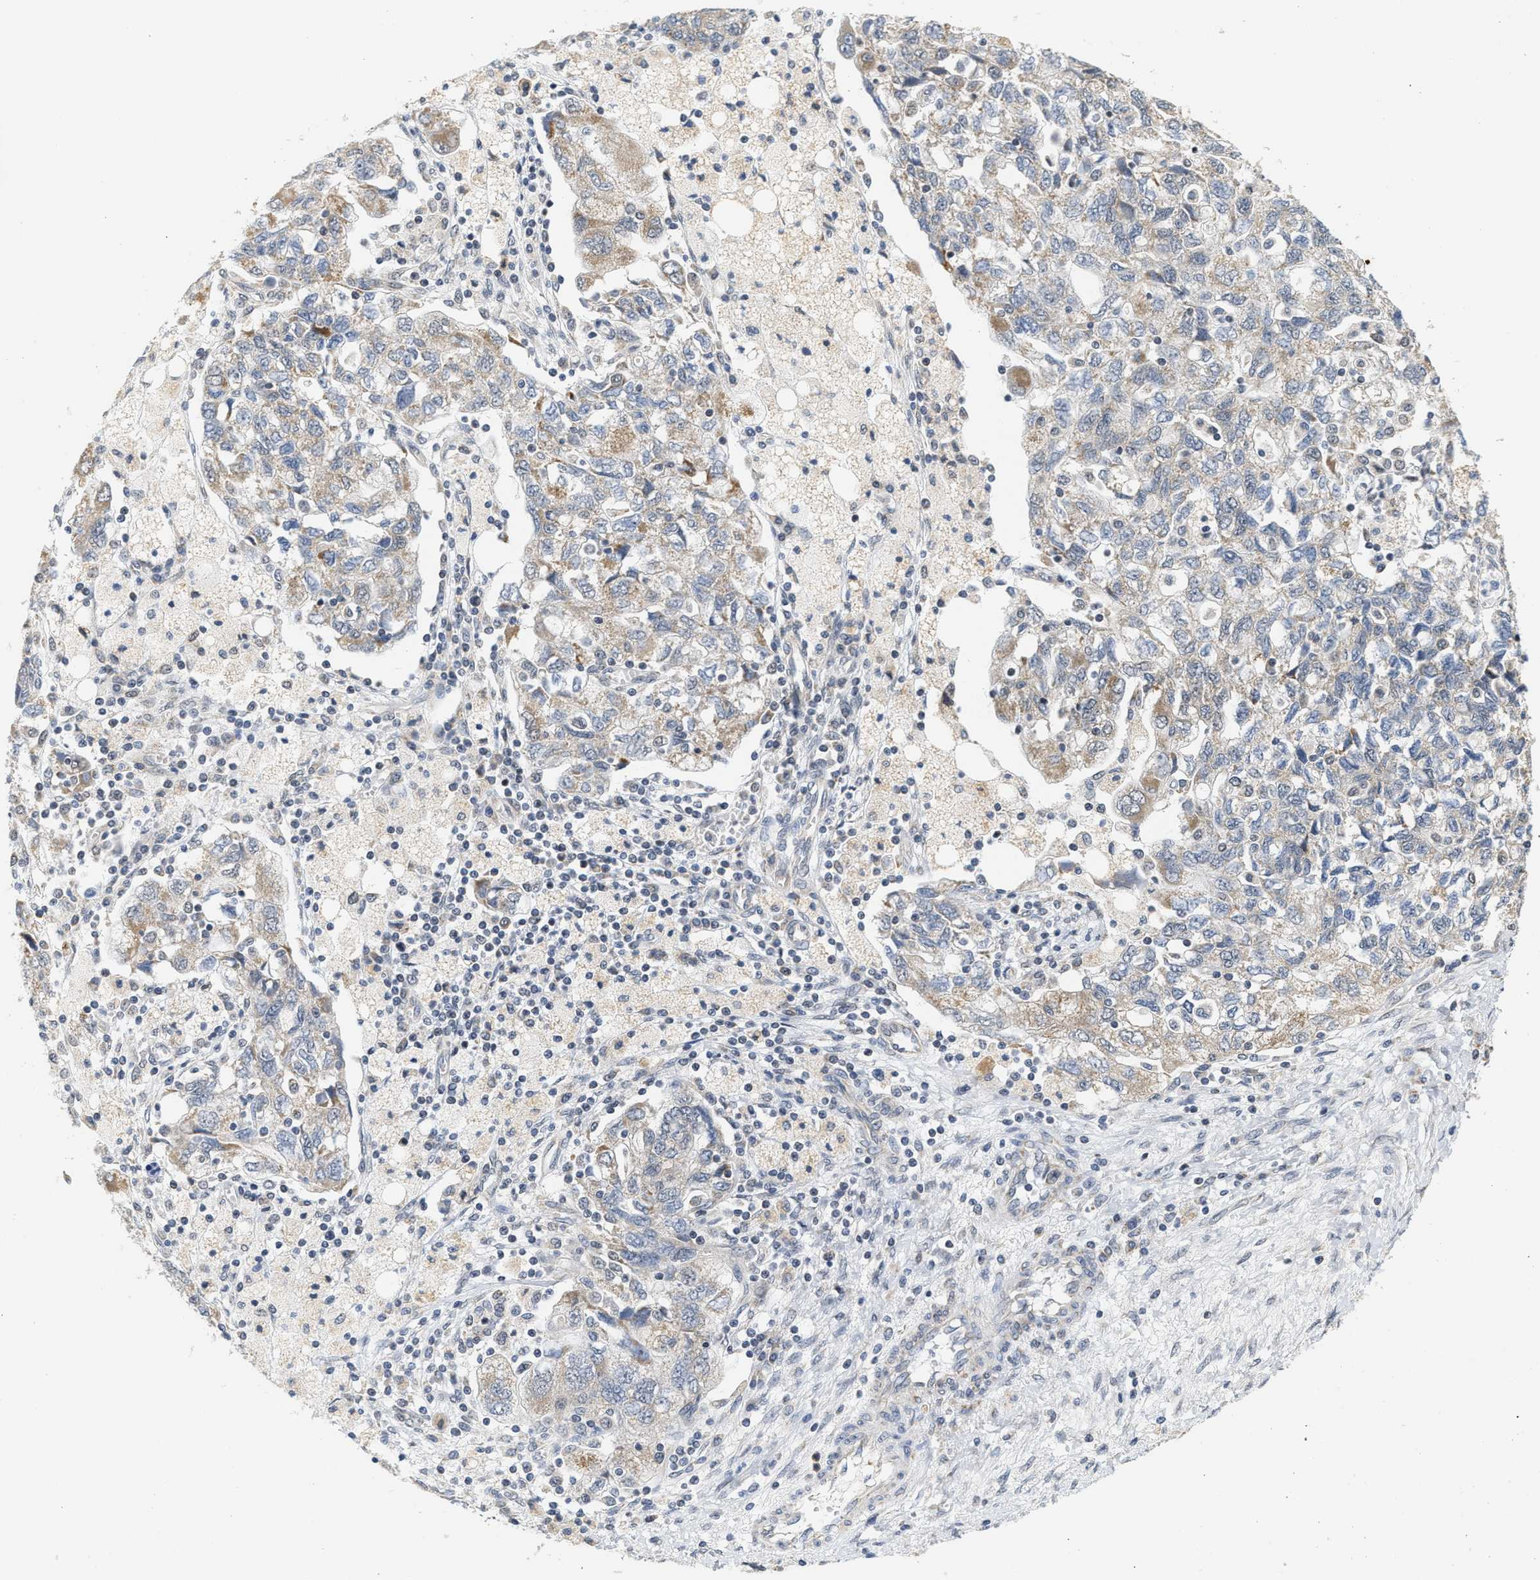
{"staining": {"intensity": "weak", "quantity": ">75%", "location": "cytoplasmic/membranous"}, "tissue": "ovarian cancer", "cell_type": "Tumor cells", "image_type": "cancer", "snomed": [{"axis": "morphology", "description": "Carcinoma, NOS"}, {"axis": "morphology", "description": "Cystadenocarcinoma, serous, NOS"}, {"axis": "topography", "description": "Ovary"}], "caption": "Carcinoma (ovarian) stained with a brown dye demonstrates weak cytoplasmic/membranous positive staining in about >75% of tumor cells.", "gene": "GIGYF1", "patient": {"sex": "female", "age": 69}}